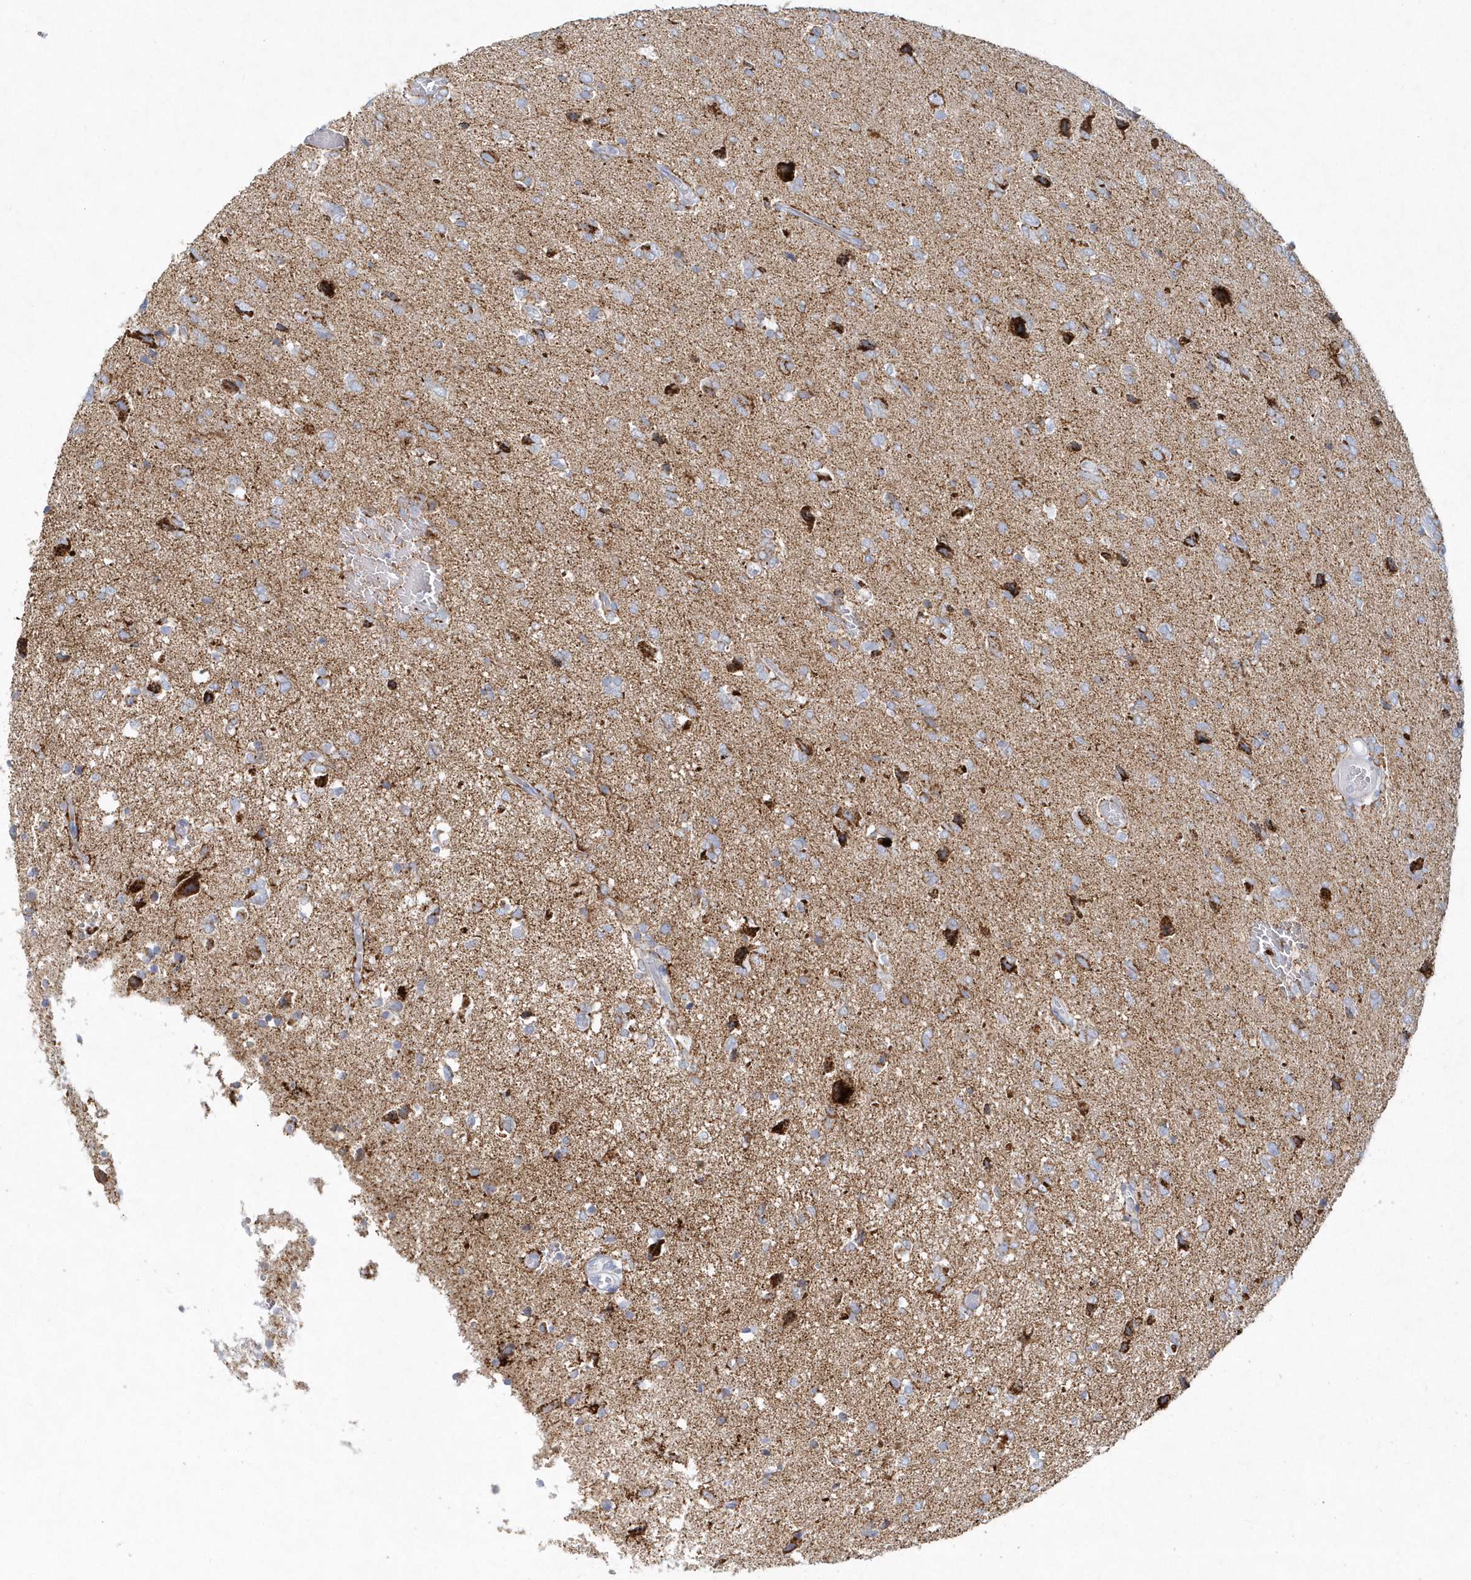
{"staining": {"intensity": "negative", "quantity": "none", "location": "none"}, "tissue": "glioma", "cell_type": "Tumor cells", "image_type": "cancer", "snomed": [{"axis": "morphology", "description": "Glioma, malignant, High grade"}, {"axis": "topography", "description": "Brain"}], "caption": "Tumor cells are negative for brown protein staining in glioma. (Brightfield microscopy of DAB (3,3'-diaminobenzidine) immunohistochemistry (IHC) at high magnification).", "gene": "DNAH1", "patient": {"sex": "female", "age": 59}}